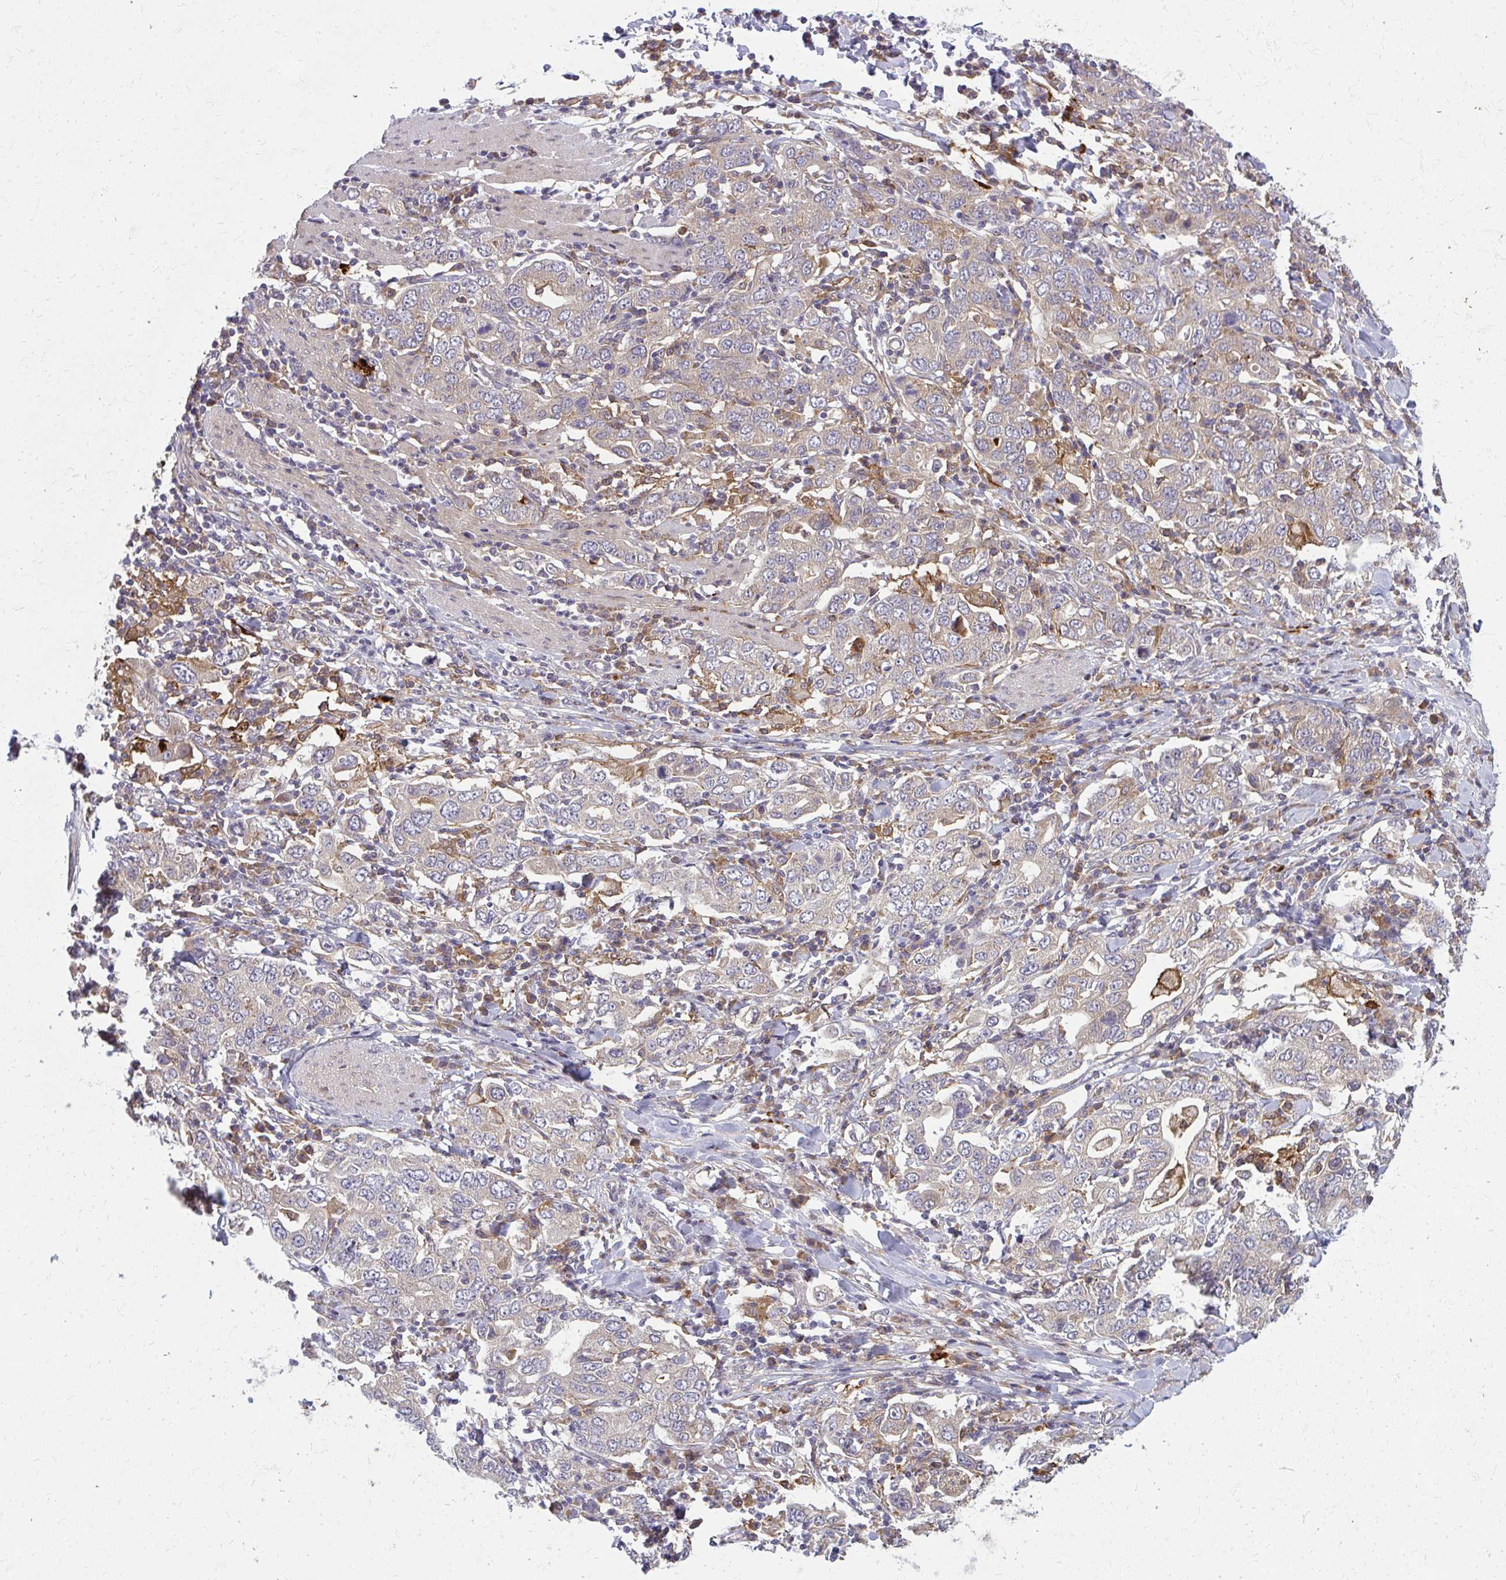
{"staining": {"intensity": "weak", "quantity": "25%-75%", "location": "cytoplasmic/membranous"}, "tissue": "stomach cancer", "cell_type": "Tumor cells", "image_type": "cancer", "snomed": [{"axis": "morphology", "description": "Adenocarcinoma, NOS"}, {"axis": "topography", "description": "Stomach, upper"}, {"axis": "topography", "description": "Stomach"}], "caption": "A histopathology image of human stomach cancer stained for a protein shows weak cytoplasmic/membranous brown staining in tumor cells.", "gene": "OXNAD1", "patient": {"sex": "male", "age": 62}}